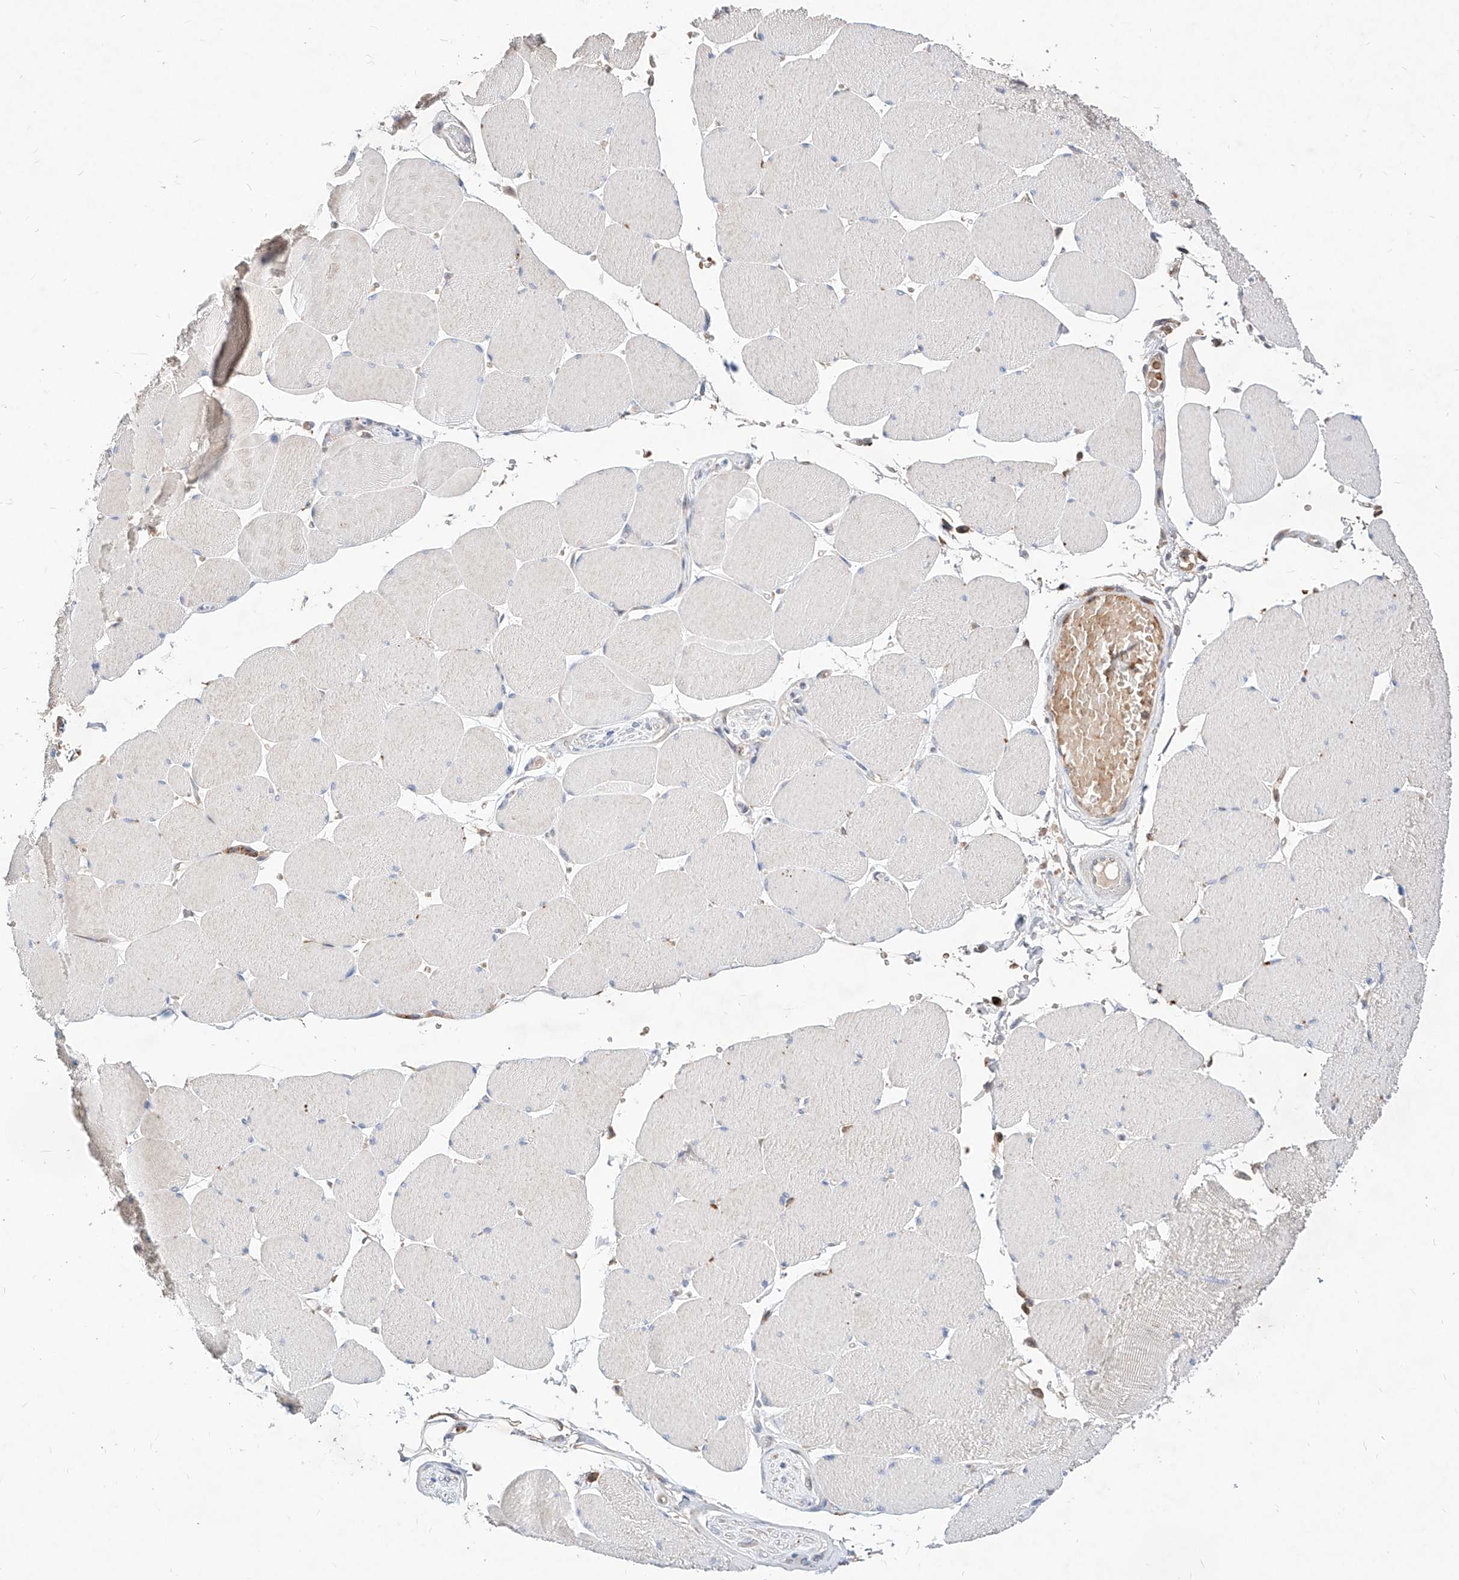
{"staining": {"intensity": "weak", "quantity": "<25%", "location": "cytoplasmic/membranous"}, "tissue": "skeletal muscle", "cell_type": "Myocytes", "image_type": "normal", "snomed": [{"axis": "morphology", "description": "Normal tissue, NOS"}, {"axis": "topography", "description": "Skeletal muscle"}, {"axis": "topography", "description": "Head-Neck"}], "caption": "High power microscopy histopathology image of an immunohistochemistry photomicrograph of normal skeletal muscle, revealing no significant positivity in myocytes.", "gene": "TSNAX", "patient": {"sex": "male", "age": 66}}